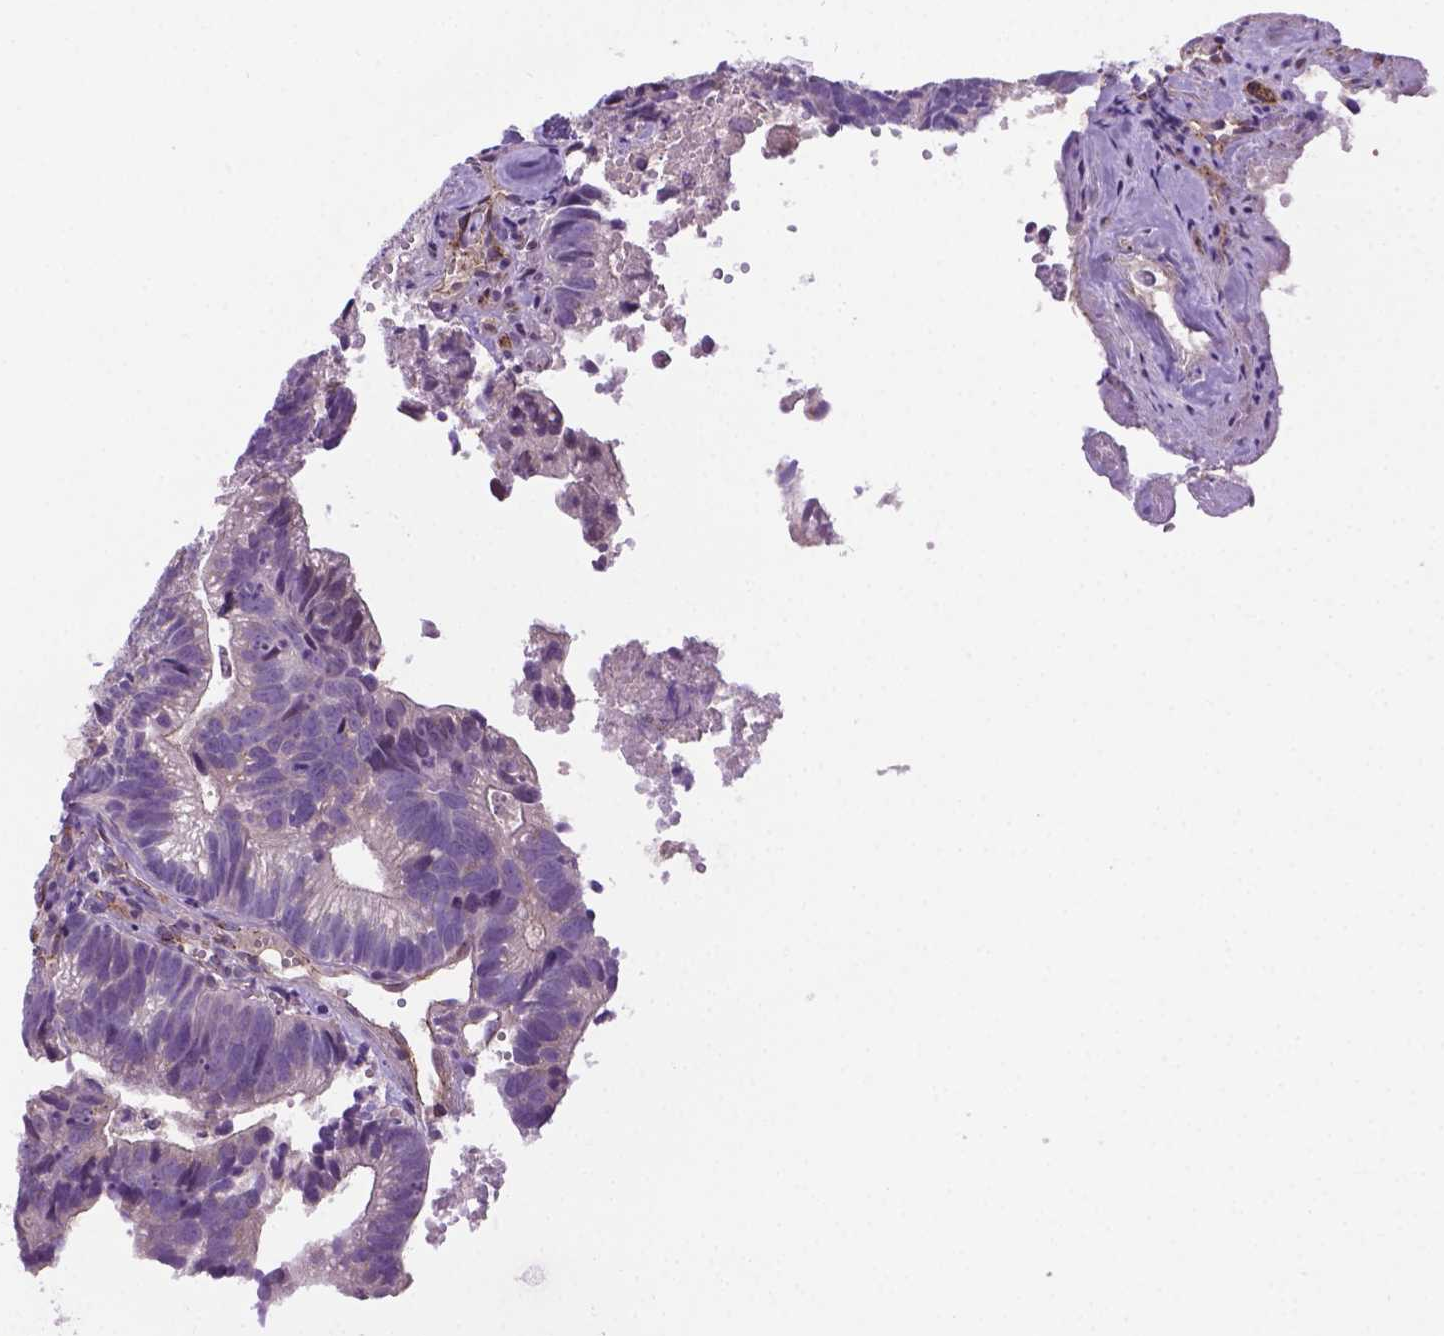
{"staining": {"intensity": "negative", "quantity": "none", "location": "none"}, "tissue": "head and neck cancer", "cell_type": "Tumor cells", "image_type": "cancer", "snomed": [{"axis": "morphology", "description": "Adenocarcinoma, NOS"}, {"axis": "topography", "description": "Head-Neck"}], "caption": "IHC micrograph of neoplastic tissue: human head and neck adenocarcinoma stained with DAB reveals no significant protein expression in tumor cells. (Brightfield microscopy of DAB immunohistochemistry at high magnification).", "gene": "CCER2", "patient": {"sex": "male", "age": 62}}